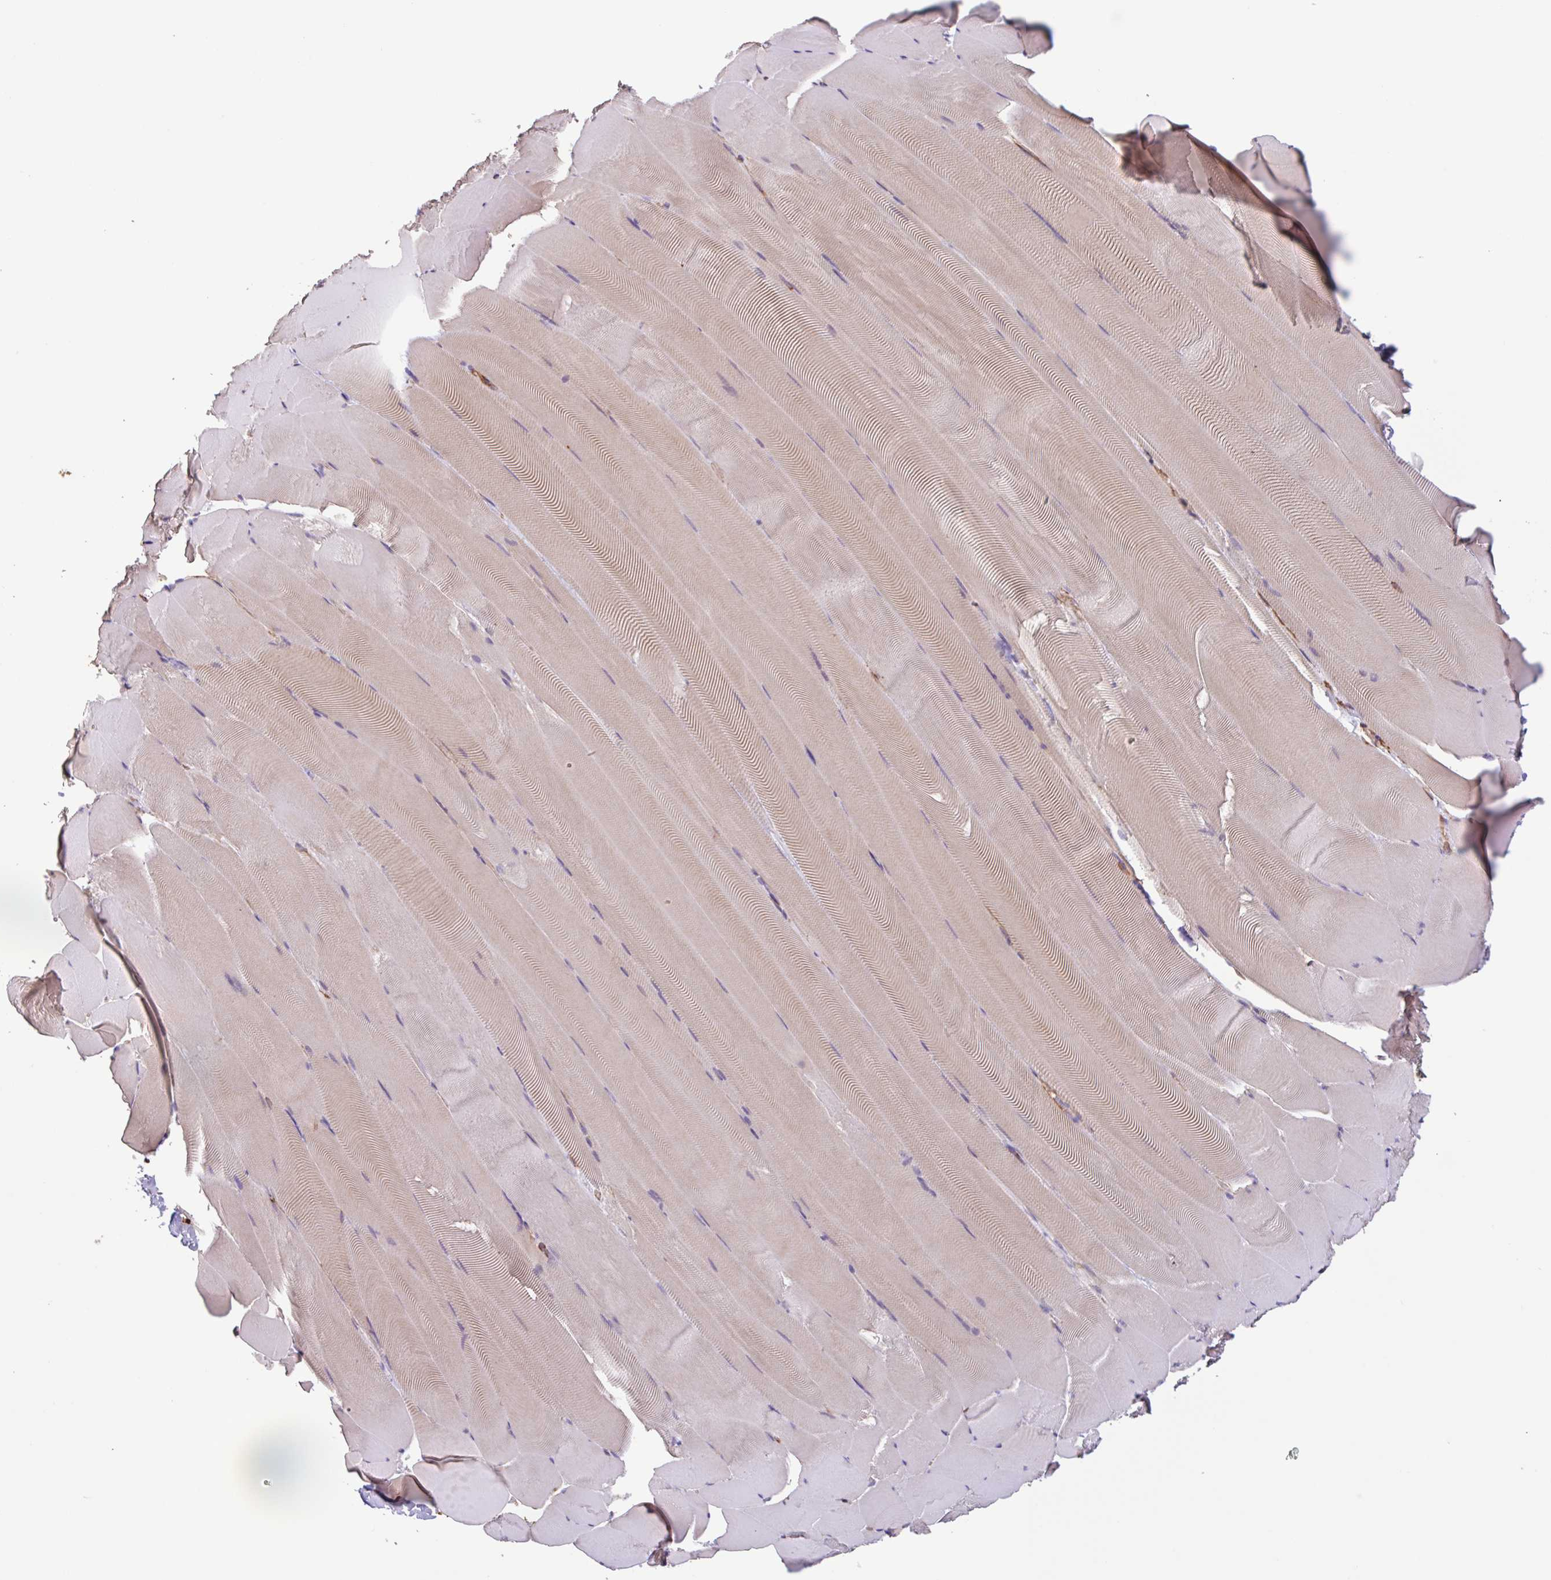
{"staining": {"intensity": "weak", "quantity": "25%-75%", "location": "cytoplasmic/membranous"}, "tissue": "skeletal muscle", "cell_type": "Myocytes", "image_type": "normal", "snomed": [{"axis": "morphology", "description": "Normal tissue, NOS"}, {"axis": "topography", "description": "Skeletal muscle"}], "caption": "An immunohistochemistry (IHC) micrograph of normal tissue is shown. Protein staining in brown highlights weak cytoplasmic/membranous positivity in skeletal muscle within myocytes. The protein is stained brown, and the nuclei are stained in blue (DAB (3,3'-diaminobenzidine) IHC with brightfield microscopy, high magnification).", "gene": "ZNF790", "patient": {"sex": "female", "age": 64}}